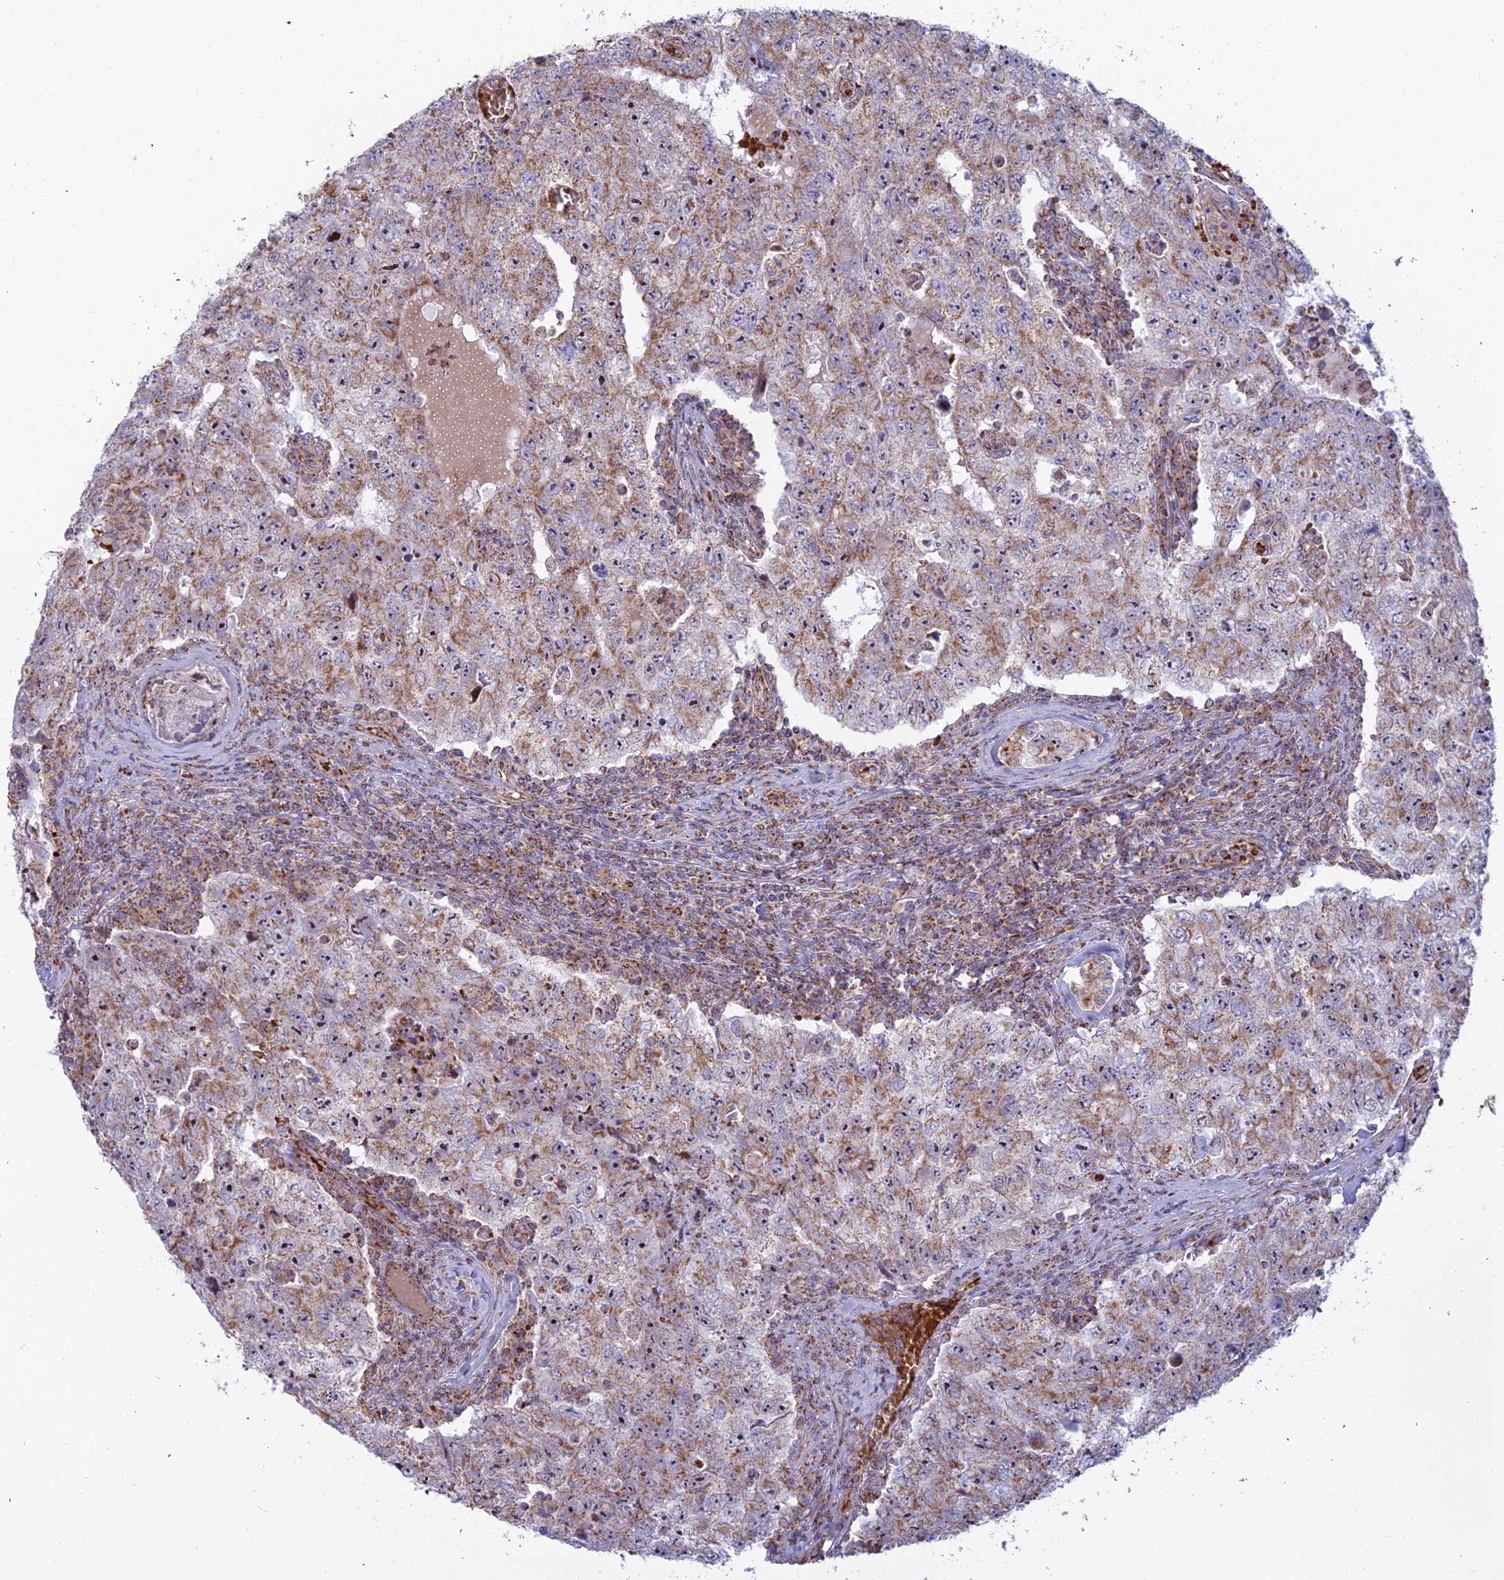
{"staining": {"intensity": "moderate", "quantity": ">75%", "location": "cytoplasmic/membranous"}, "tissue": "testis cancer", "cell_type": "Tumor cells", "image_type": "cancer", "snomed": [{"axis": "morphology", "description": "Carcinoma, Embryonal, NOS"}, {"axis": "topography", "description": "Testis"}], "caption": "A brown stain labels moderate cytoplasmic/membranous staining of a protein in human testis cancer tumor cells.", "gene": "SLC35F4", "patient": {"sex": "male", "age": 17}}